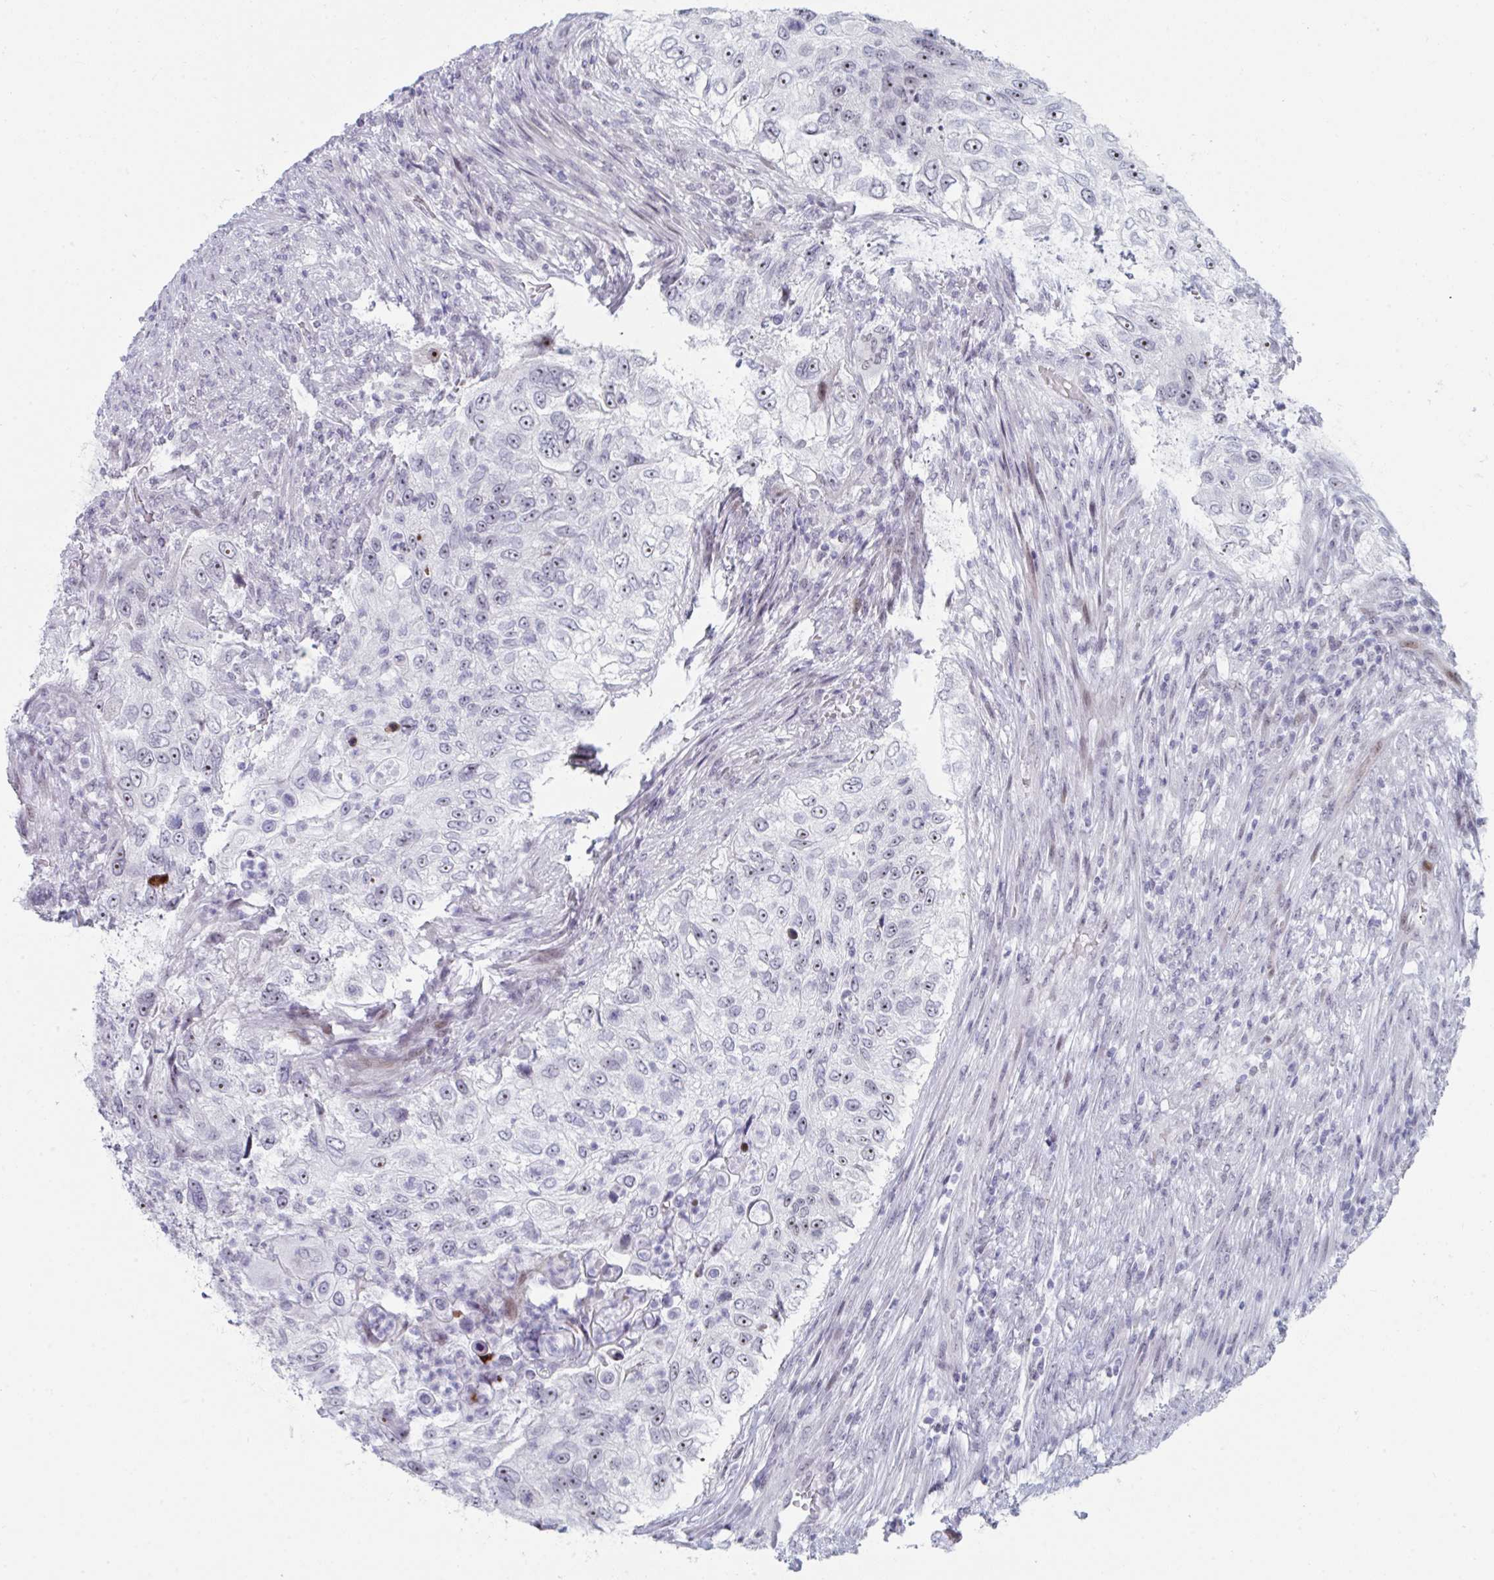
{"staining": {"intensity": "moderate", "quantity": "25%-75%", "location": "nuclear"}, "tissue": "urothelial cancer", "cell_type": "Tumor cells", "image_type": "cancer", "snomed": [{"axis": "morphology", "description": "Urothelial carcinoma, High grade"}, {"axis": "topography", "description": "Urinary bladder"}], "caption": "Brown immunohistochemical staining in urothelial cancer demonstrates moderate nuclear staining in approximately 25%-75% of tumor cells.", "gene": "NR1H2", "patient": {"sex": "female", "age": 60}}